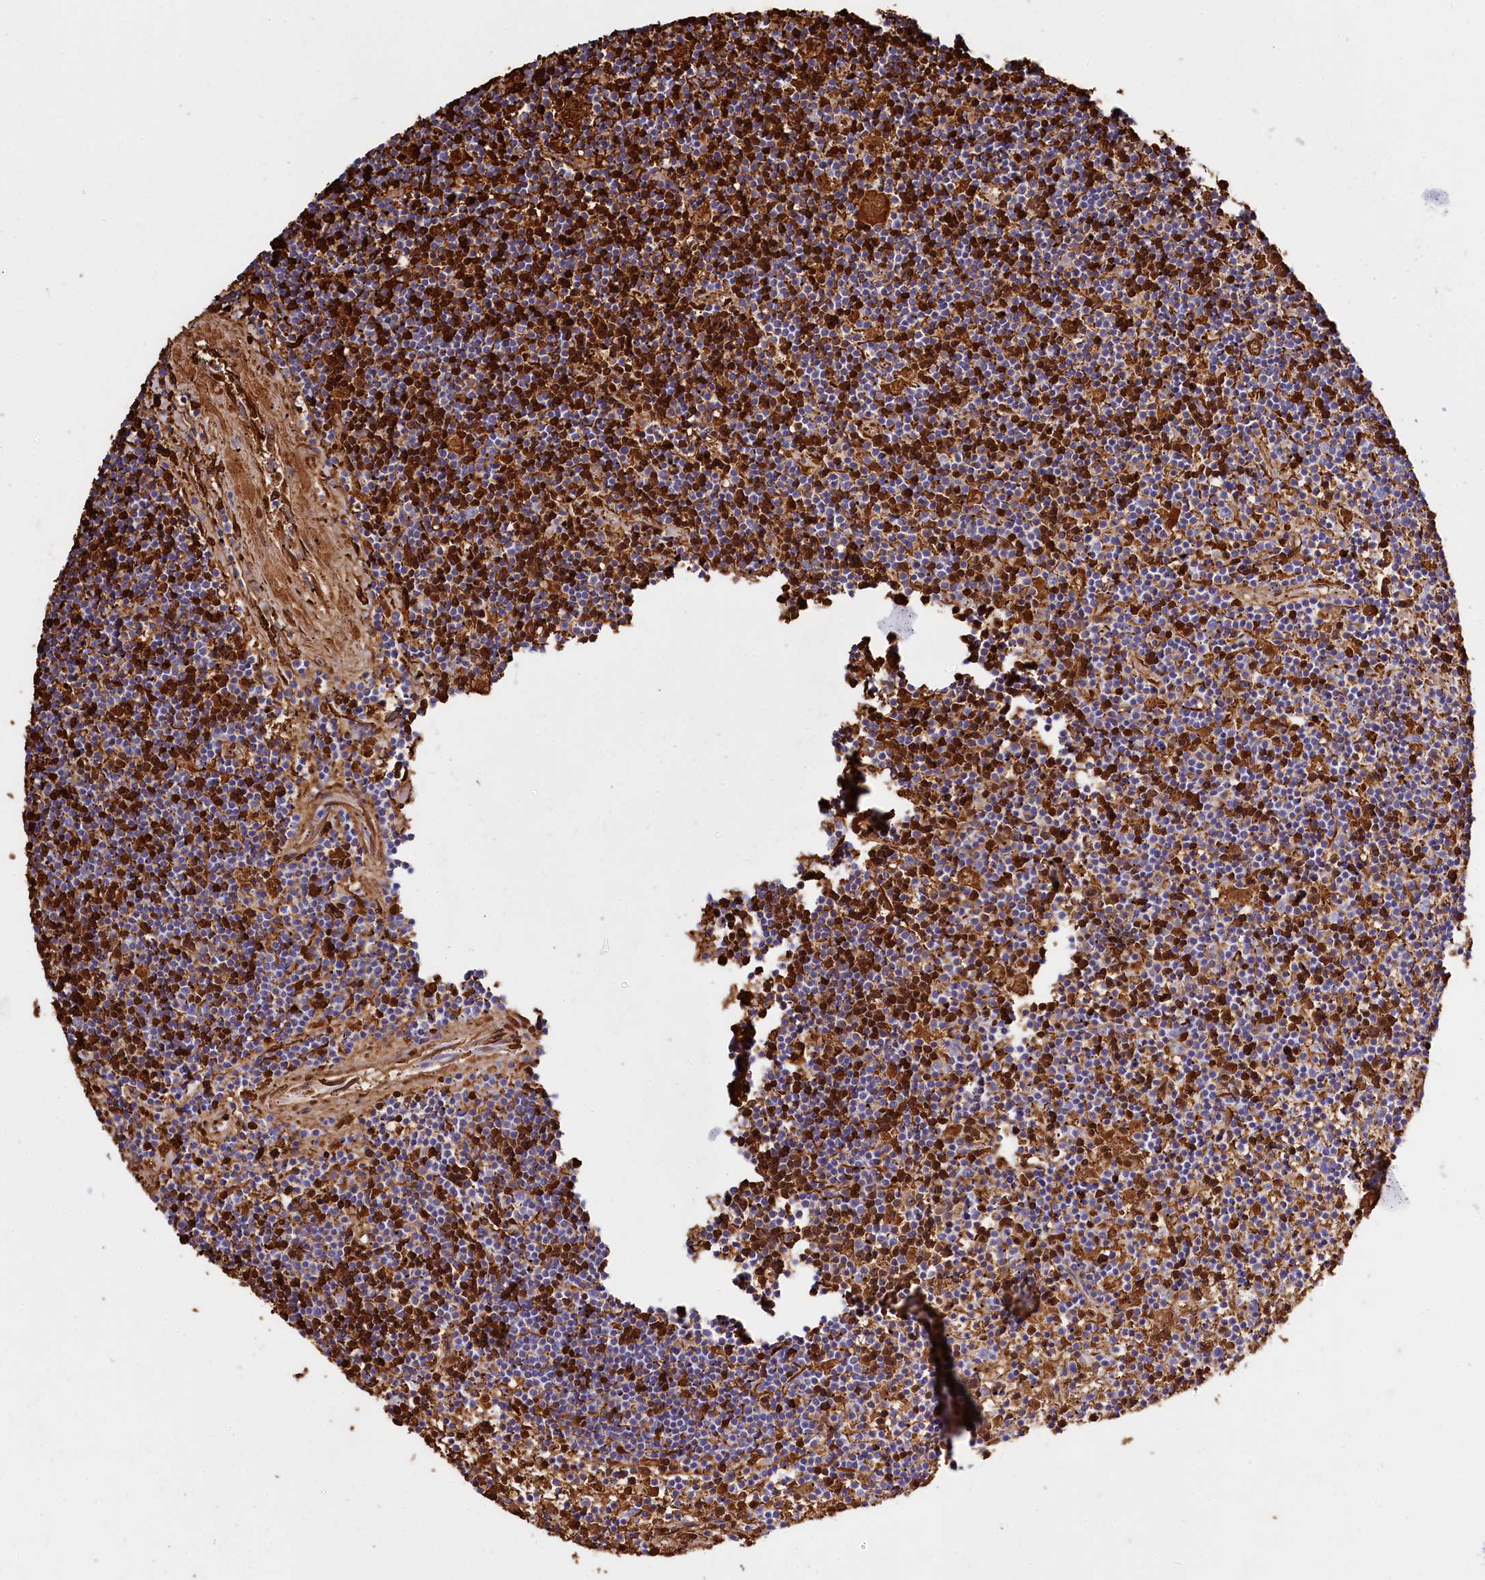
{"staining": {"intensity": "strong", "quantity": "25%-75%", "location": "cytoplasmic/membranous,nuclear"}, "tissue": "lymphoma", "cell_type": "Tumor cells", "image_type": "cancer", "snomed": [{"axis": "morphology", "description": "Malignant lymphoma, non-Hodgkin's type, Low grade"}, {"axis": "topography", "description": "Spleen"}], "caption": "Immunohistochemistry (DAB) staining of malignant lymphoma, non-Hodgkin's type (low-grade) exhibits strong cytoplasmic/membranous and nuclear protein staining in about 25%-75% of tumor cells. Using DAB (3,3'-diaminobenzidine) (brown) and hematoxylin (blue) stains, captured at high magnification using brightfield microscopy.", "gene": "RPUSD3", "patient": {"sex": "male", "age": 76}}